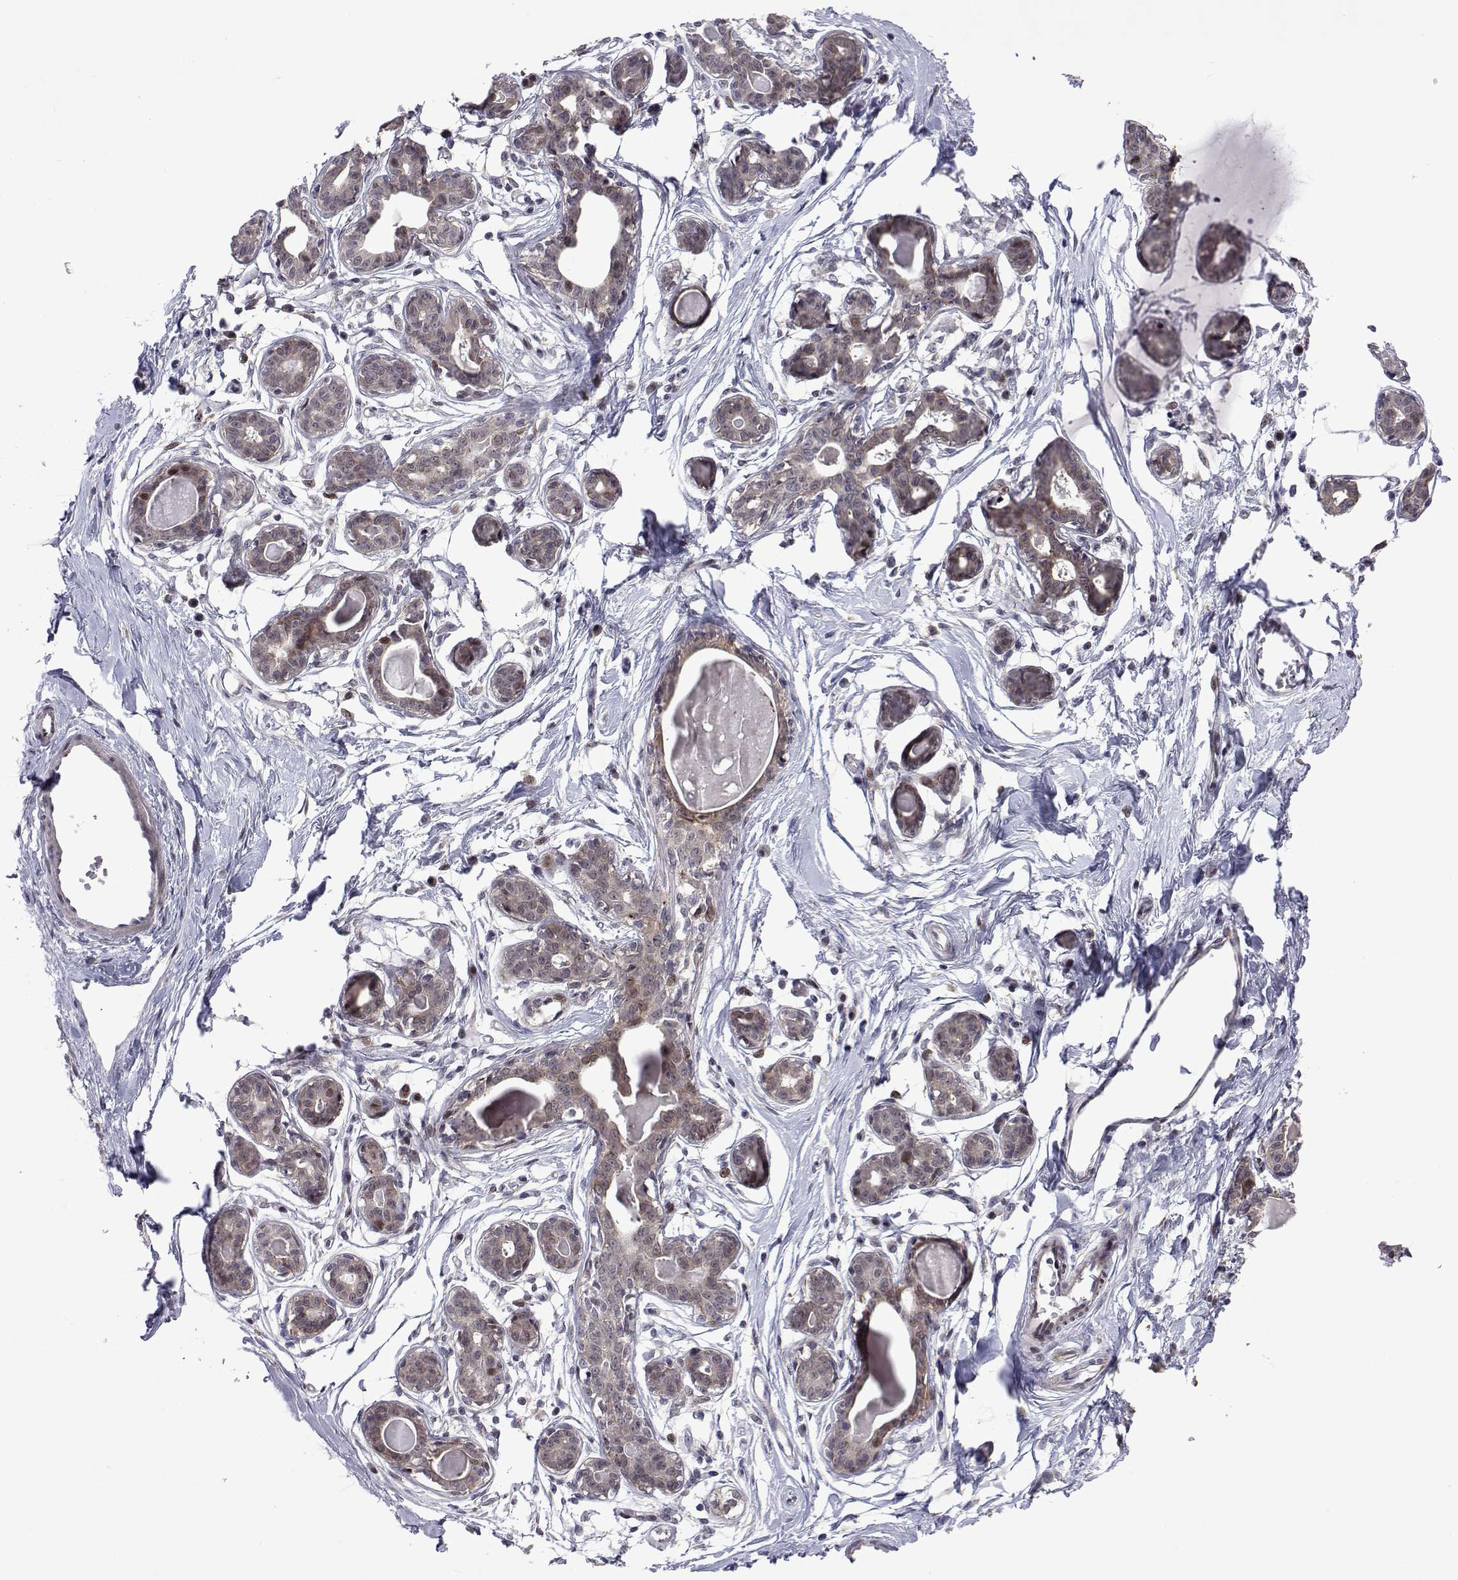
{"staining": {"intensity": "negative", "quantity": "none", "location": "none"}, "tissue": "breast", "cell_type": "Adipocytes", "image_type": "normal", "snomed": [{"axis": "morphology", "description": "Normal tissue, NOS"}, {"axis": "topography", "description": "Breast"}], "caption": "Immunohistochemical staining of benign human breast shows no significant positivity in adipocytes.", "gene": "EFCAB3", "patient": {"sex": "female", "age": 45}}